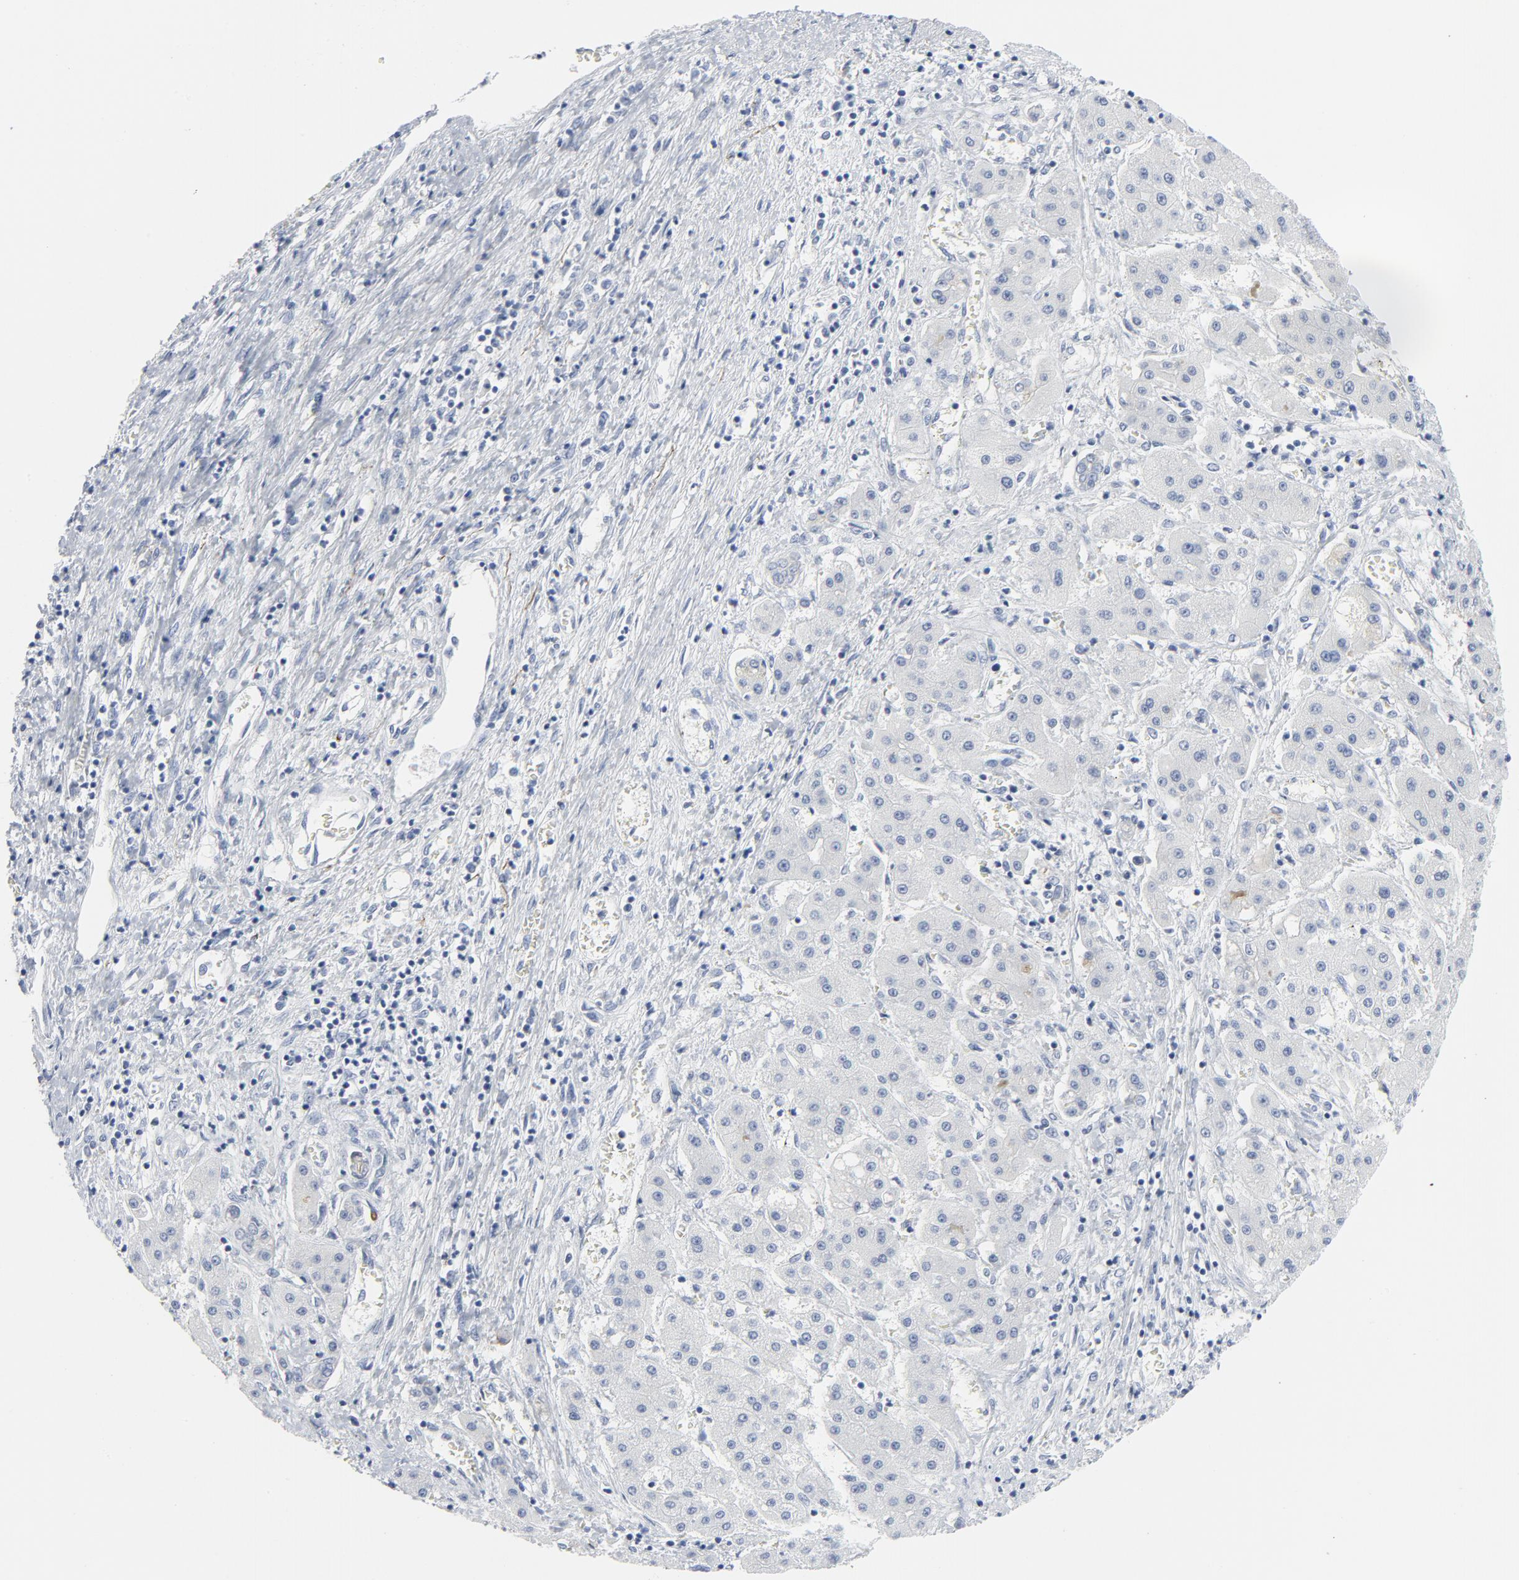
{"staining": {"intensity": "negative", "quantity": "none", "location": "none"}, "tissue": "liver cancer", "cell_type": "Tumor cells", "image_type": "cancer", "snomed": [{"axis": "morphology", "description": "Carcinoma, Hepatocellular, NOS"}, {"axis": "topography", "description": "Liver"}], "caption": "Micrograph shows no protein positivity in tumor cells of liver cancer (hepatocellular carcinoma) tissue.", "gene": "TUBB1", "patient": {"sex": "male", "age": 24}}